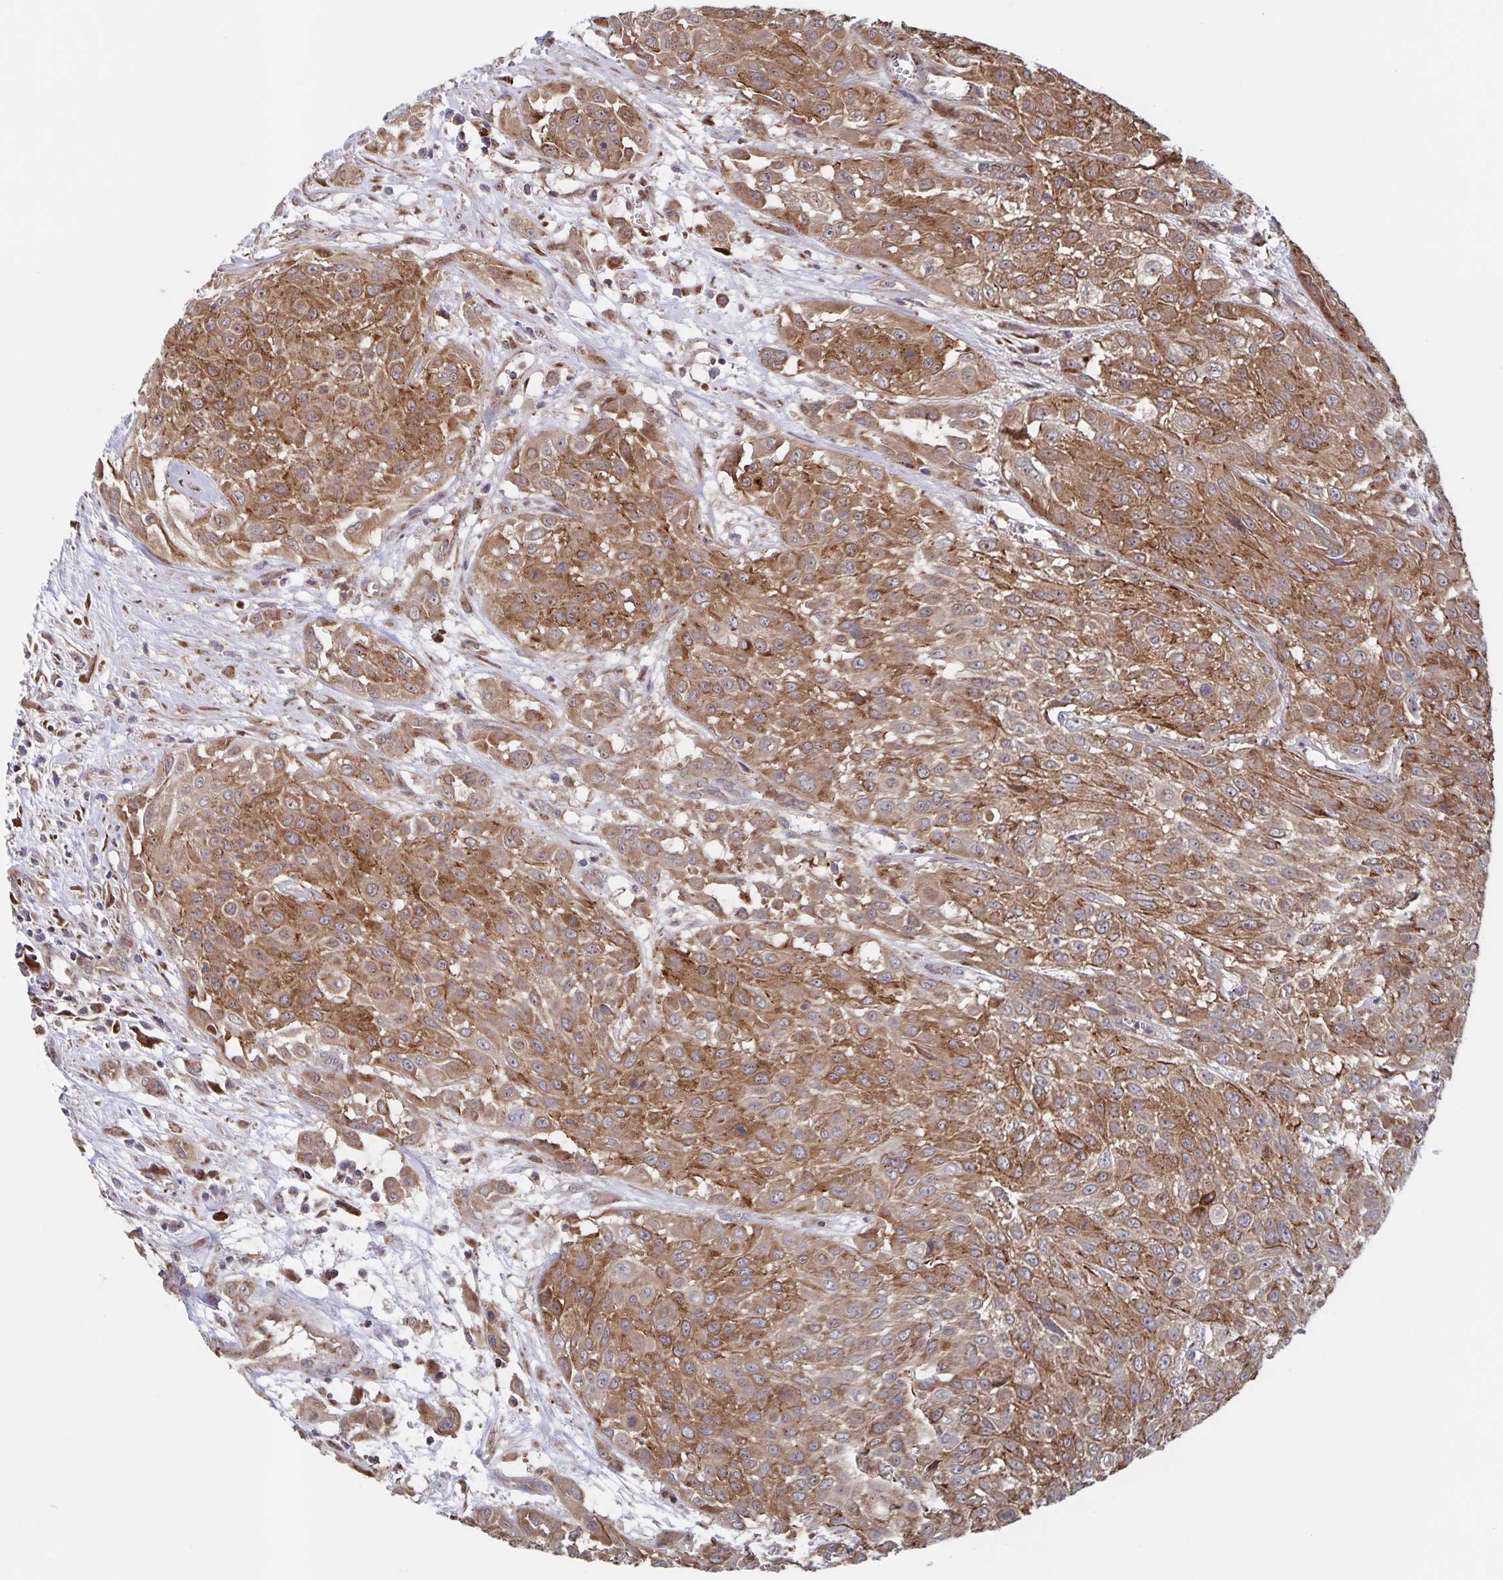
{"staining": {"intensity": "moderate", "quantity": ">75%", "location": "cytoplasmic/membranous"}, "tissue": "urothelial cancer", "cell_type": "Tumor cells", "image_type": "cancer", "snomed": [{"axis": "morphology", "description": "Urothelial carcinoma, High grade"}, {"axis": "topography", "description": "Urinary bladder"}], "caption": "Moderate cytoplasmic/membranous expression for a protein is seen in about >75% of tumor cells of urothelial cancer using IHC.", "gene": "ACACA", "patient": {"sex": "male", "age": 57}}